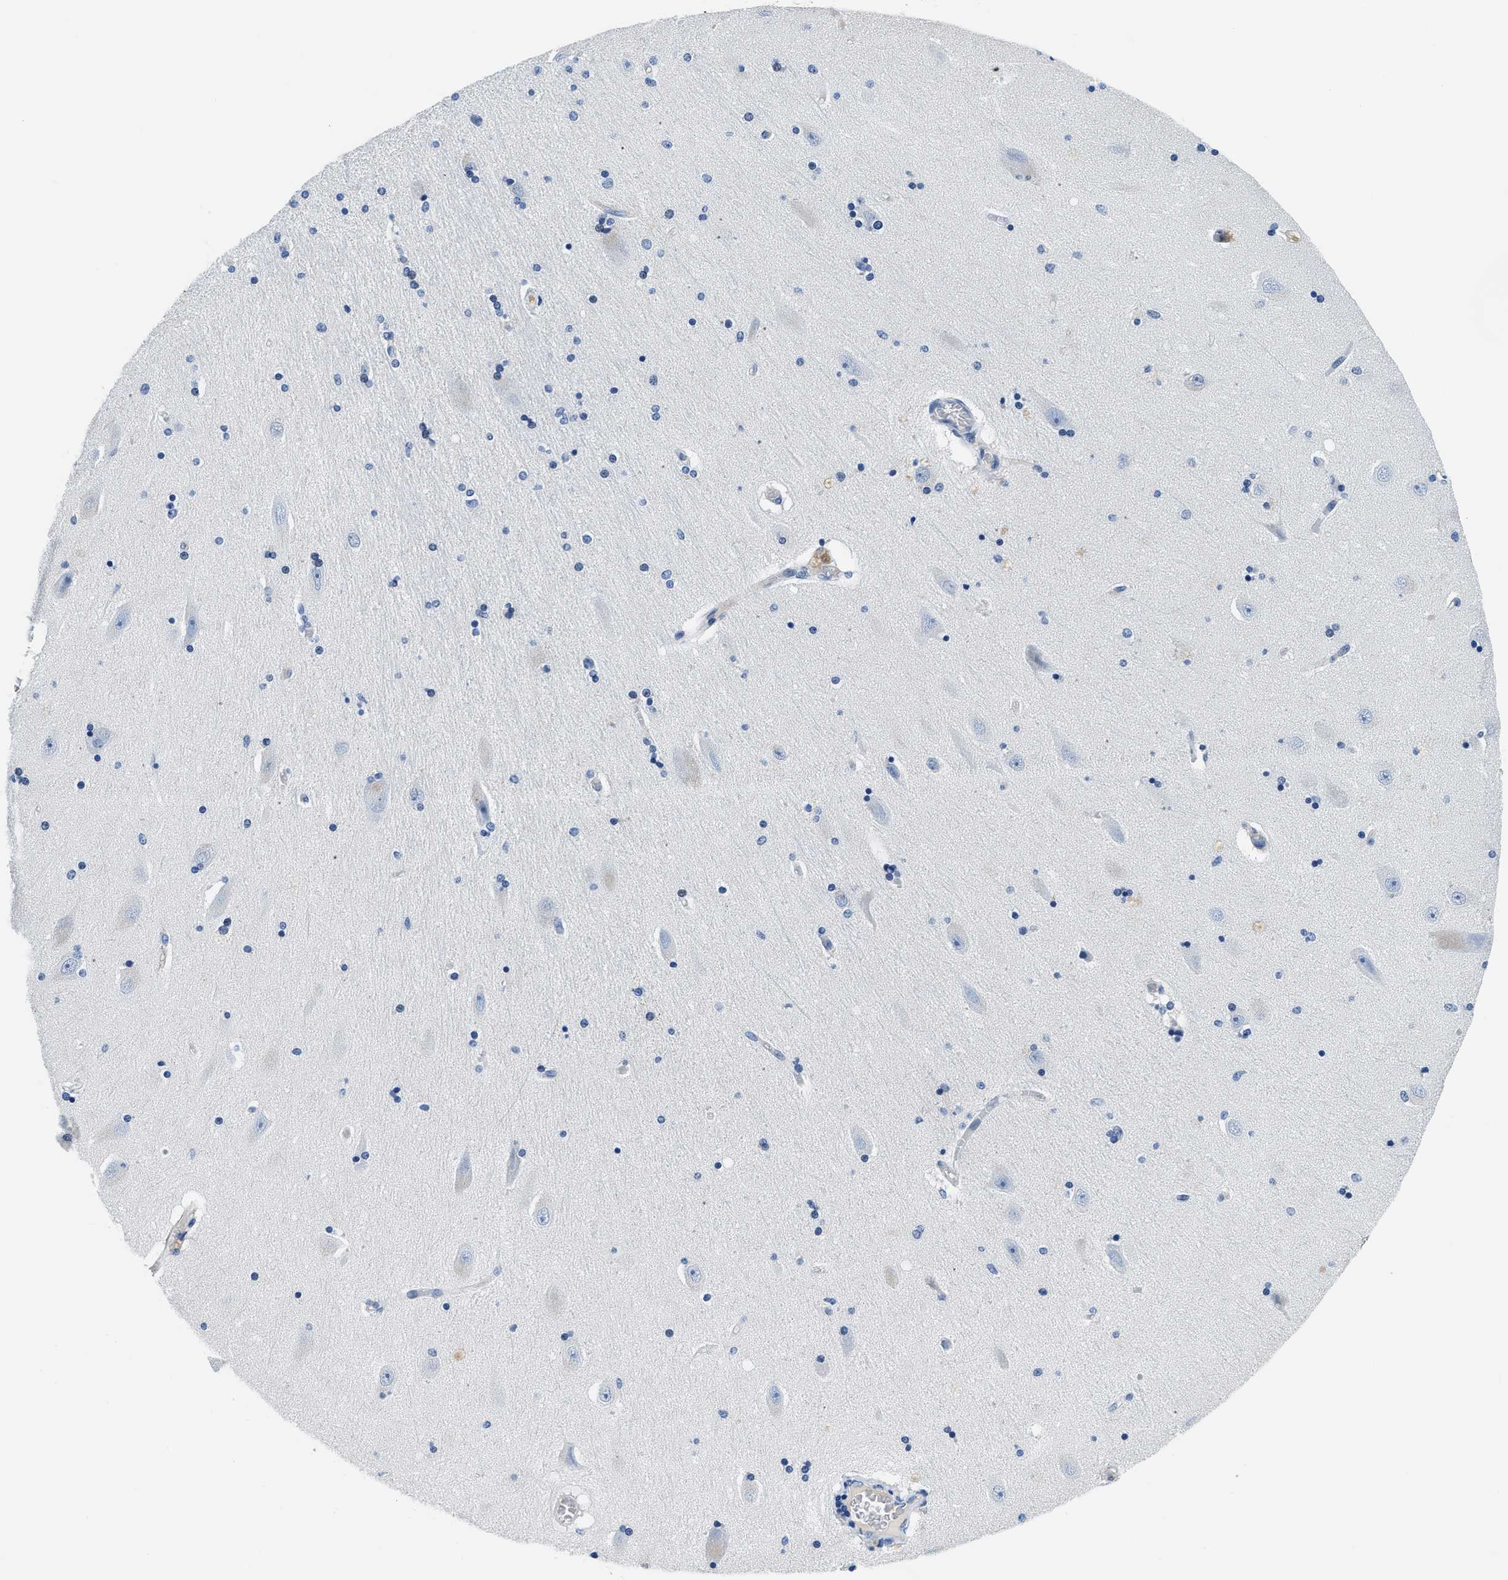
{"staining": {"intensity": "negative", "quantity": "none", "location": "none"}, "tissue": "hippocampus", "cell_type": "Glial cells", "image_type": "normal", "snomed": [{"axis": "morphology", "description": "Normal tissue, NOS"}, {"axis": "topography", "description": "Hippocampus"}], "caption": "Hippocampus was stained to show a protein in brown. There is no significant expression in glial cells. (DAB immunohistochemistry (IHC) with hematoxylin counter stain).", "gene": "PCK2", "patient": {"sex": "female", "age": 54}}